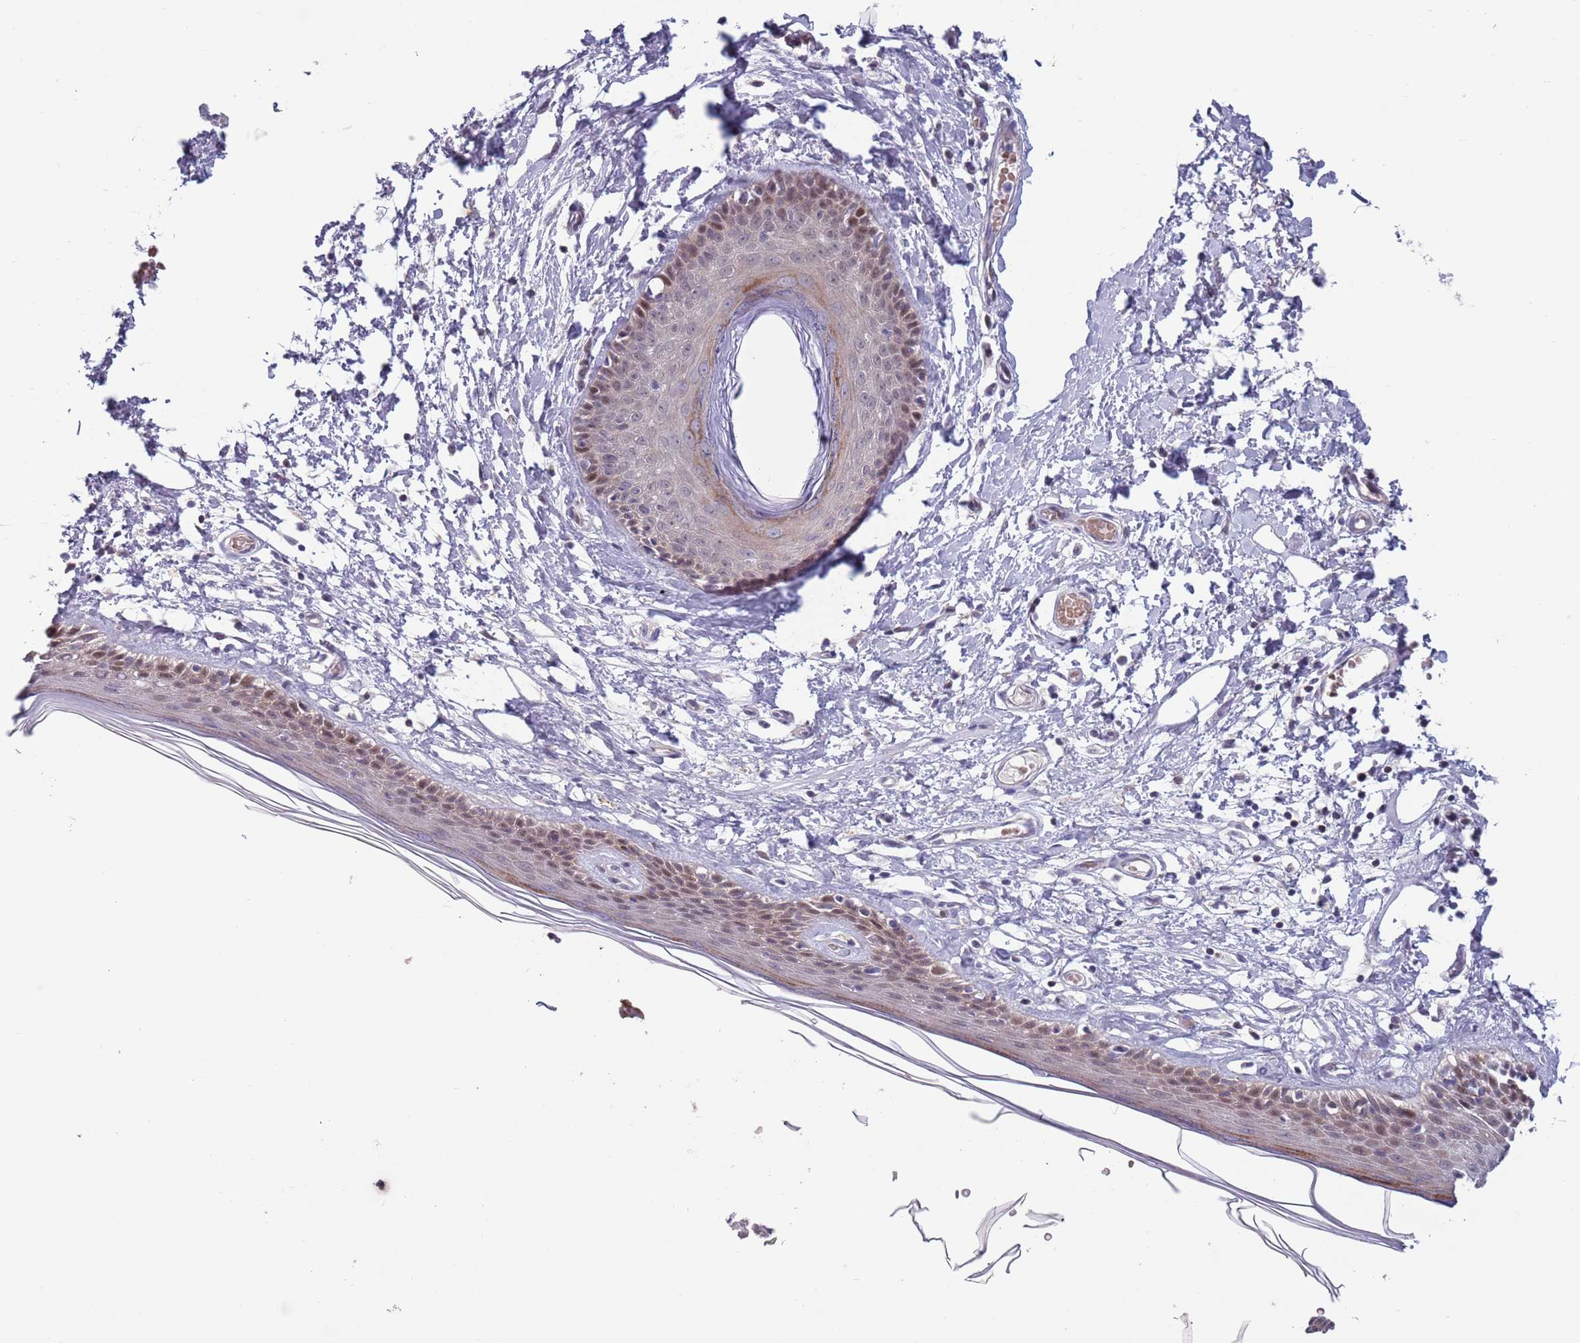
{"staining": {"intensity": "weak", "quantity": "<25%", "location": "cytoplasmic/membranous"}, "tissue": "skin", "cell_type": "Epidermal cells", "image_type": "normal", "snomed": [{"axis": "morphology", "description": "Normal tissue, NOS"}, {"axis": "topography", "description": "Adipose tissue"}, {"axis": "topography", "description": "Vascular tissue"}, {"axis": "topography", "description": "Vulva"}, {"axis": "topography", "description": "Peripheral nerve tissue"}], "caption": "Image shows no significant protein staining in epidermal cells of unremarkable skin. Brightfield microscopy of immunohistochemistry (IHC) stained with DAB (brown) and hematoxylin (blue), captured at high magnification.", "gene": "CLNS1A", "patient": {"sex": "female", "age": 86}}